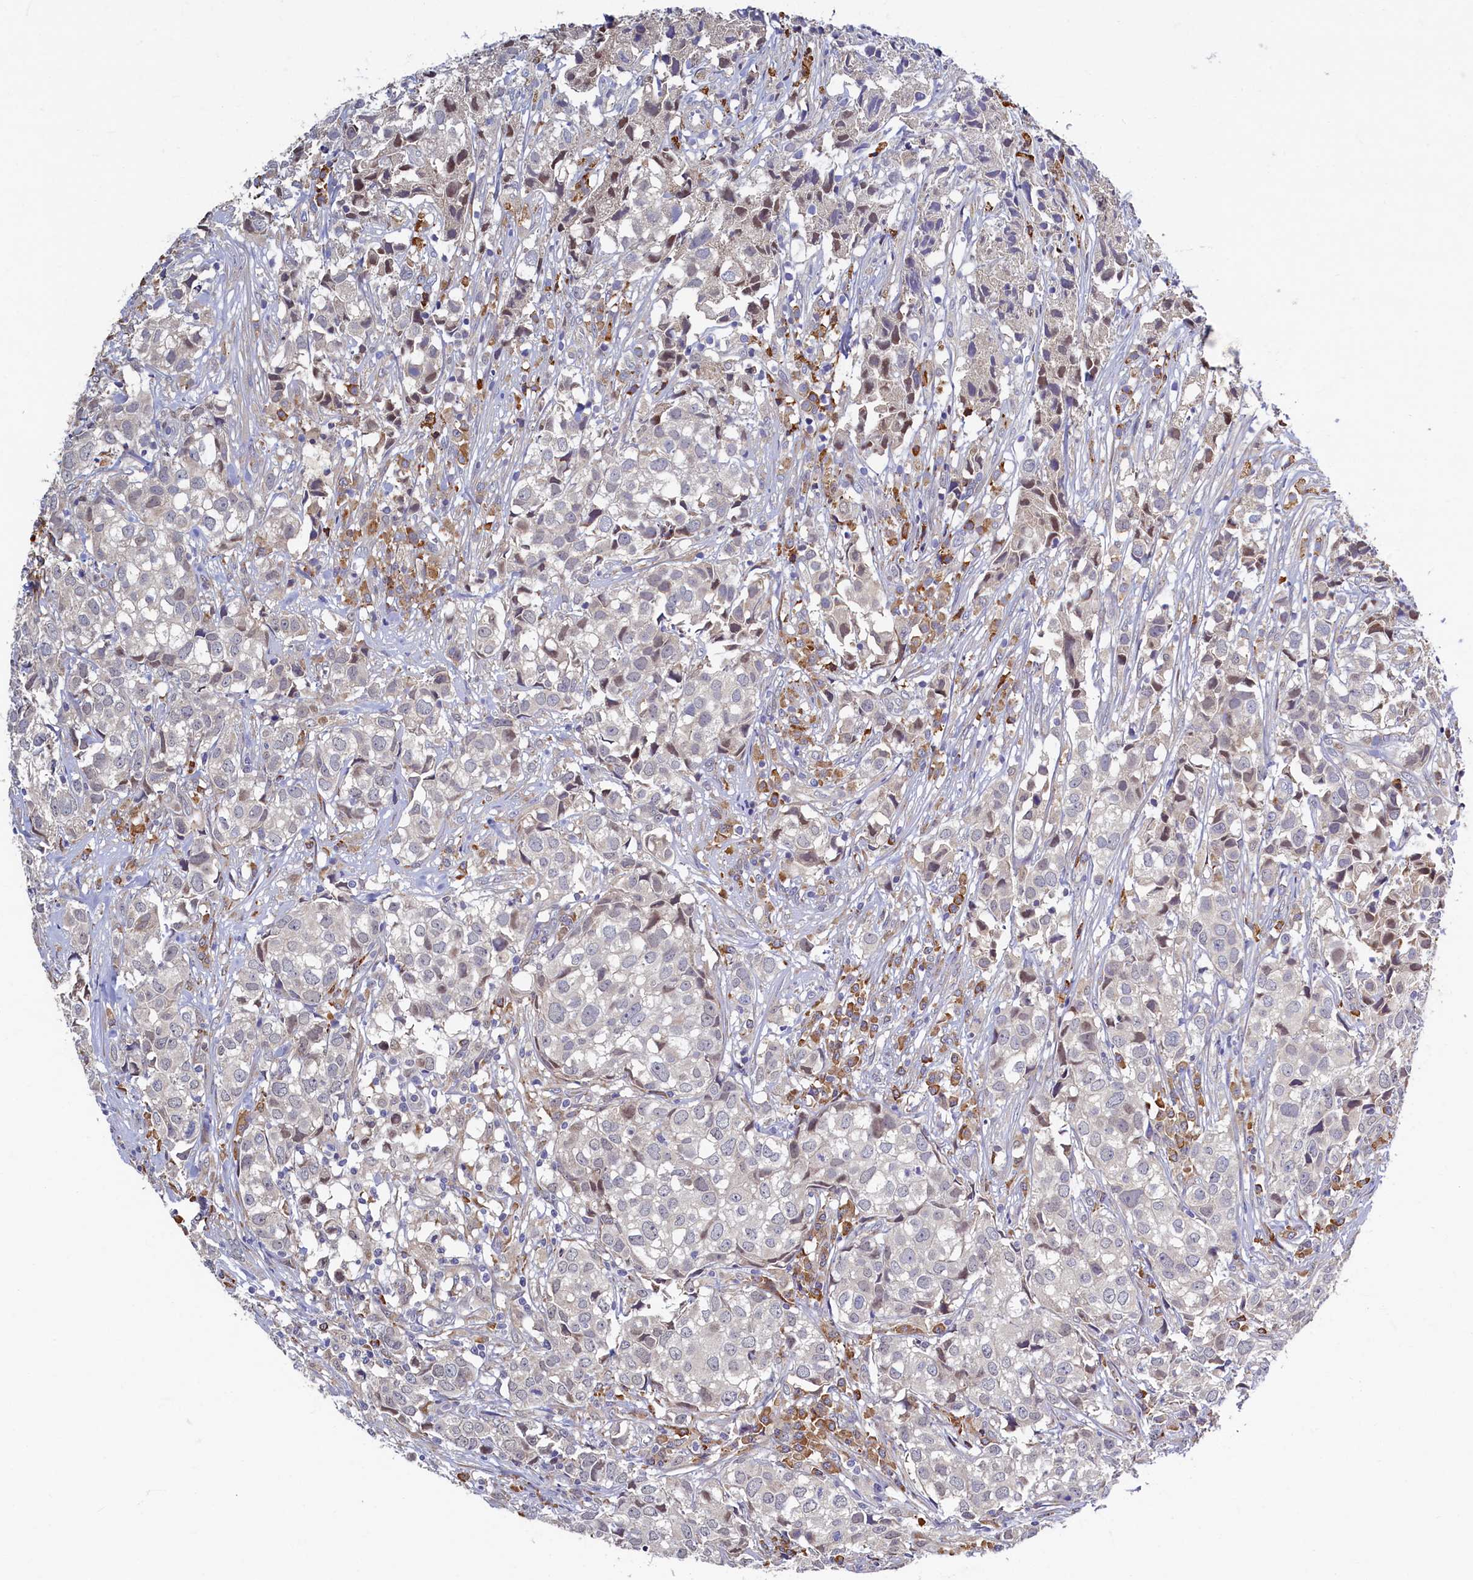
{"staining": {"intensity": "negative", "quantity": "none", "location": "none"}, "tissue": "urothelial cancer", "cell_type": "Tumor cells", "image_type": "cancer", "snomed": [{"axis": "morphology", "description": "Urothelial carcinoma, High grade"}, {"axis": "topography", "description": "Urinary bladder"}], "caption": "Immunohistochemistry of high-grade urothelial carcinoma shows no positivity in tumor cells.", "gene": "SLC16A14", "patient": {"sex": "female", "age": 75}}